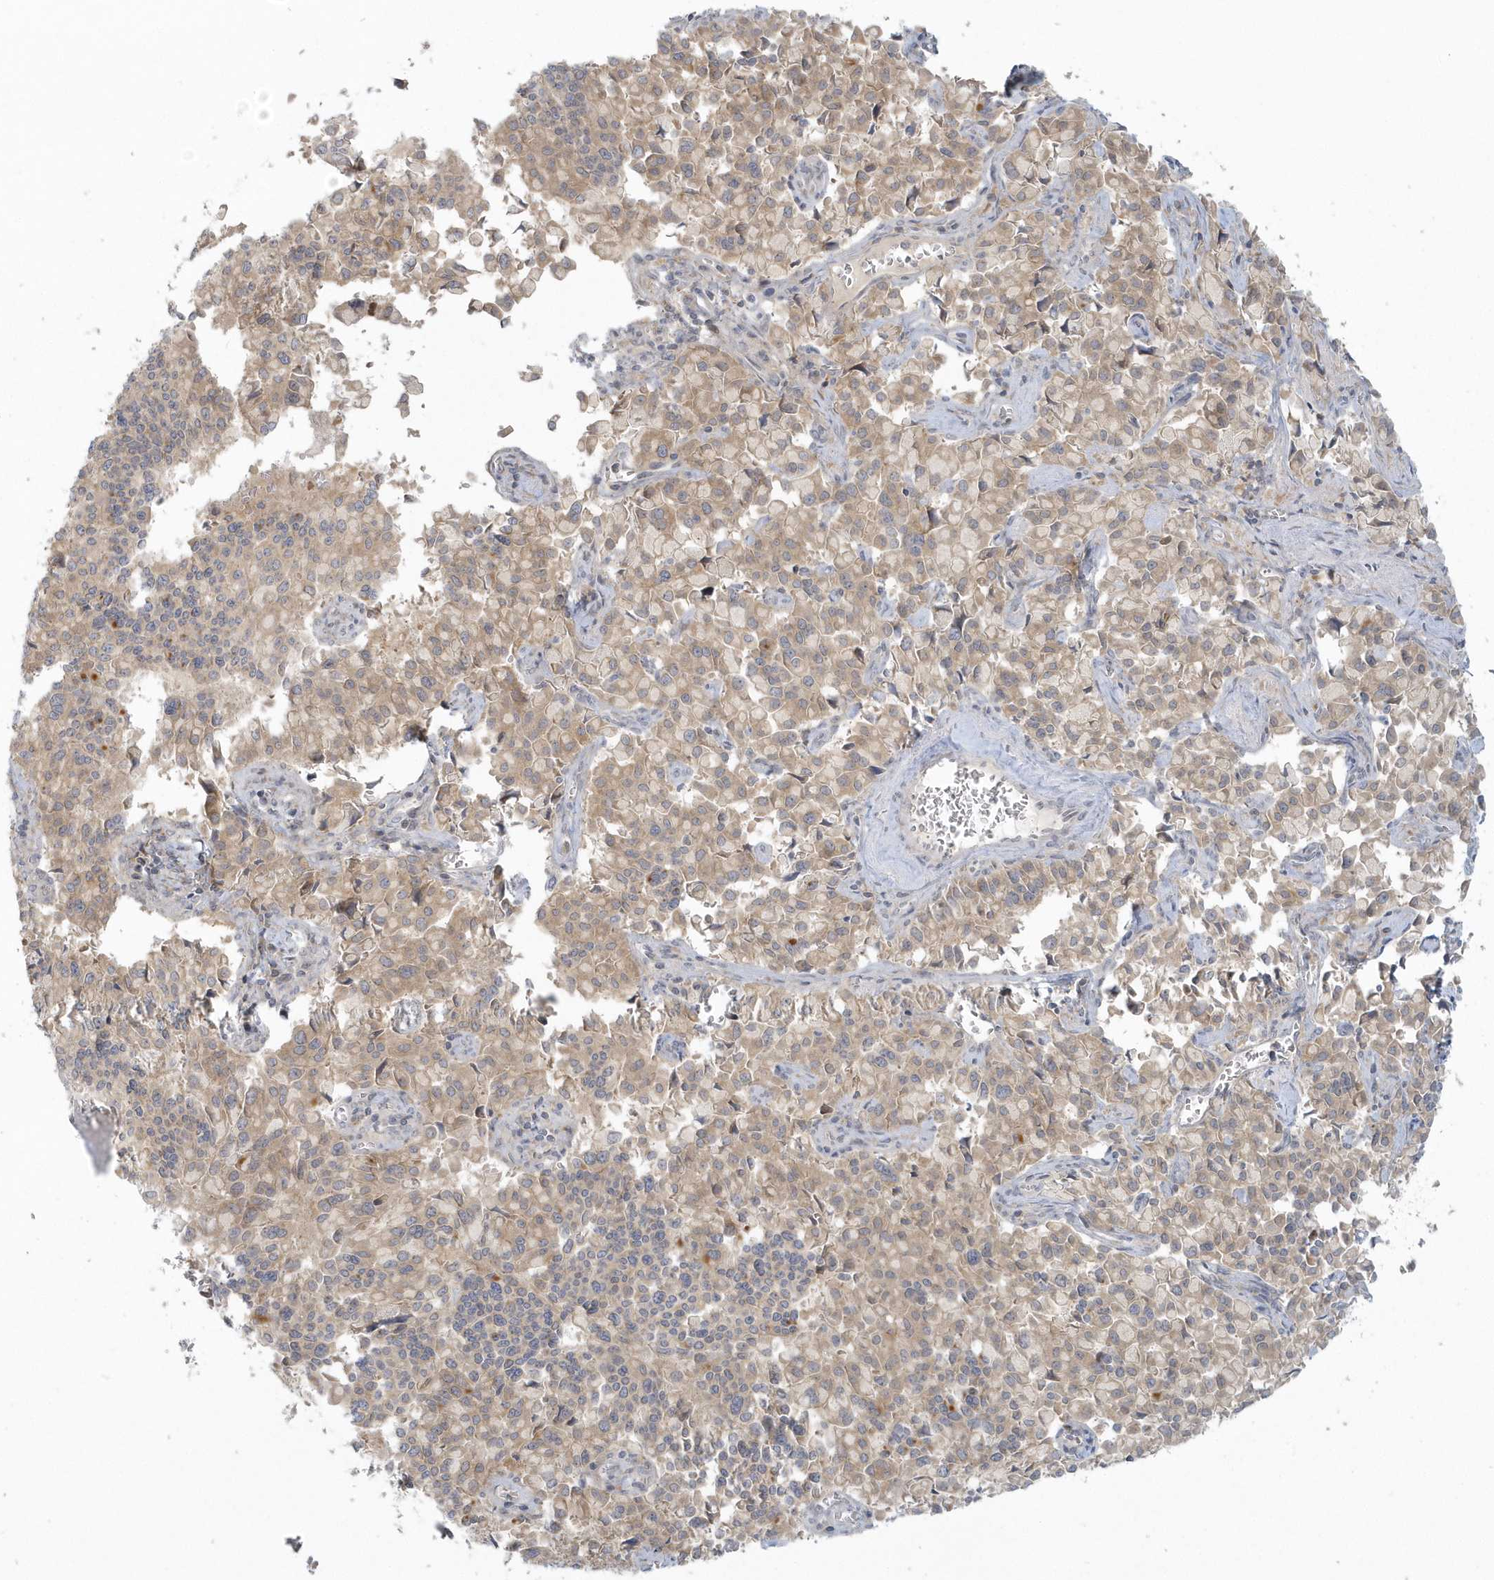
{"staining": {"intensity": "weak", "quantity": ">75%", "location": "cytoplasmic/membranous"}, "tissue": "pancreatic cancer", "cell_type": "Tumor cells", "image_type": "cancer", "snomed": [{"axis": "morphology", "description": "Adenocarcinoma, NOS"}, {"axis": "topography", "description": "Pancreas"}], "caption": "IHC image of human pancreatic cancer (adenocarcinoma) stained for a protein (brown), which demonstrates low levels of weak cytoplasmic/membranous expression in approximately >75% of tumor cells.", "gene": "BLTP3A", "patient": {"sex": "male", "age": 65}}